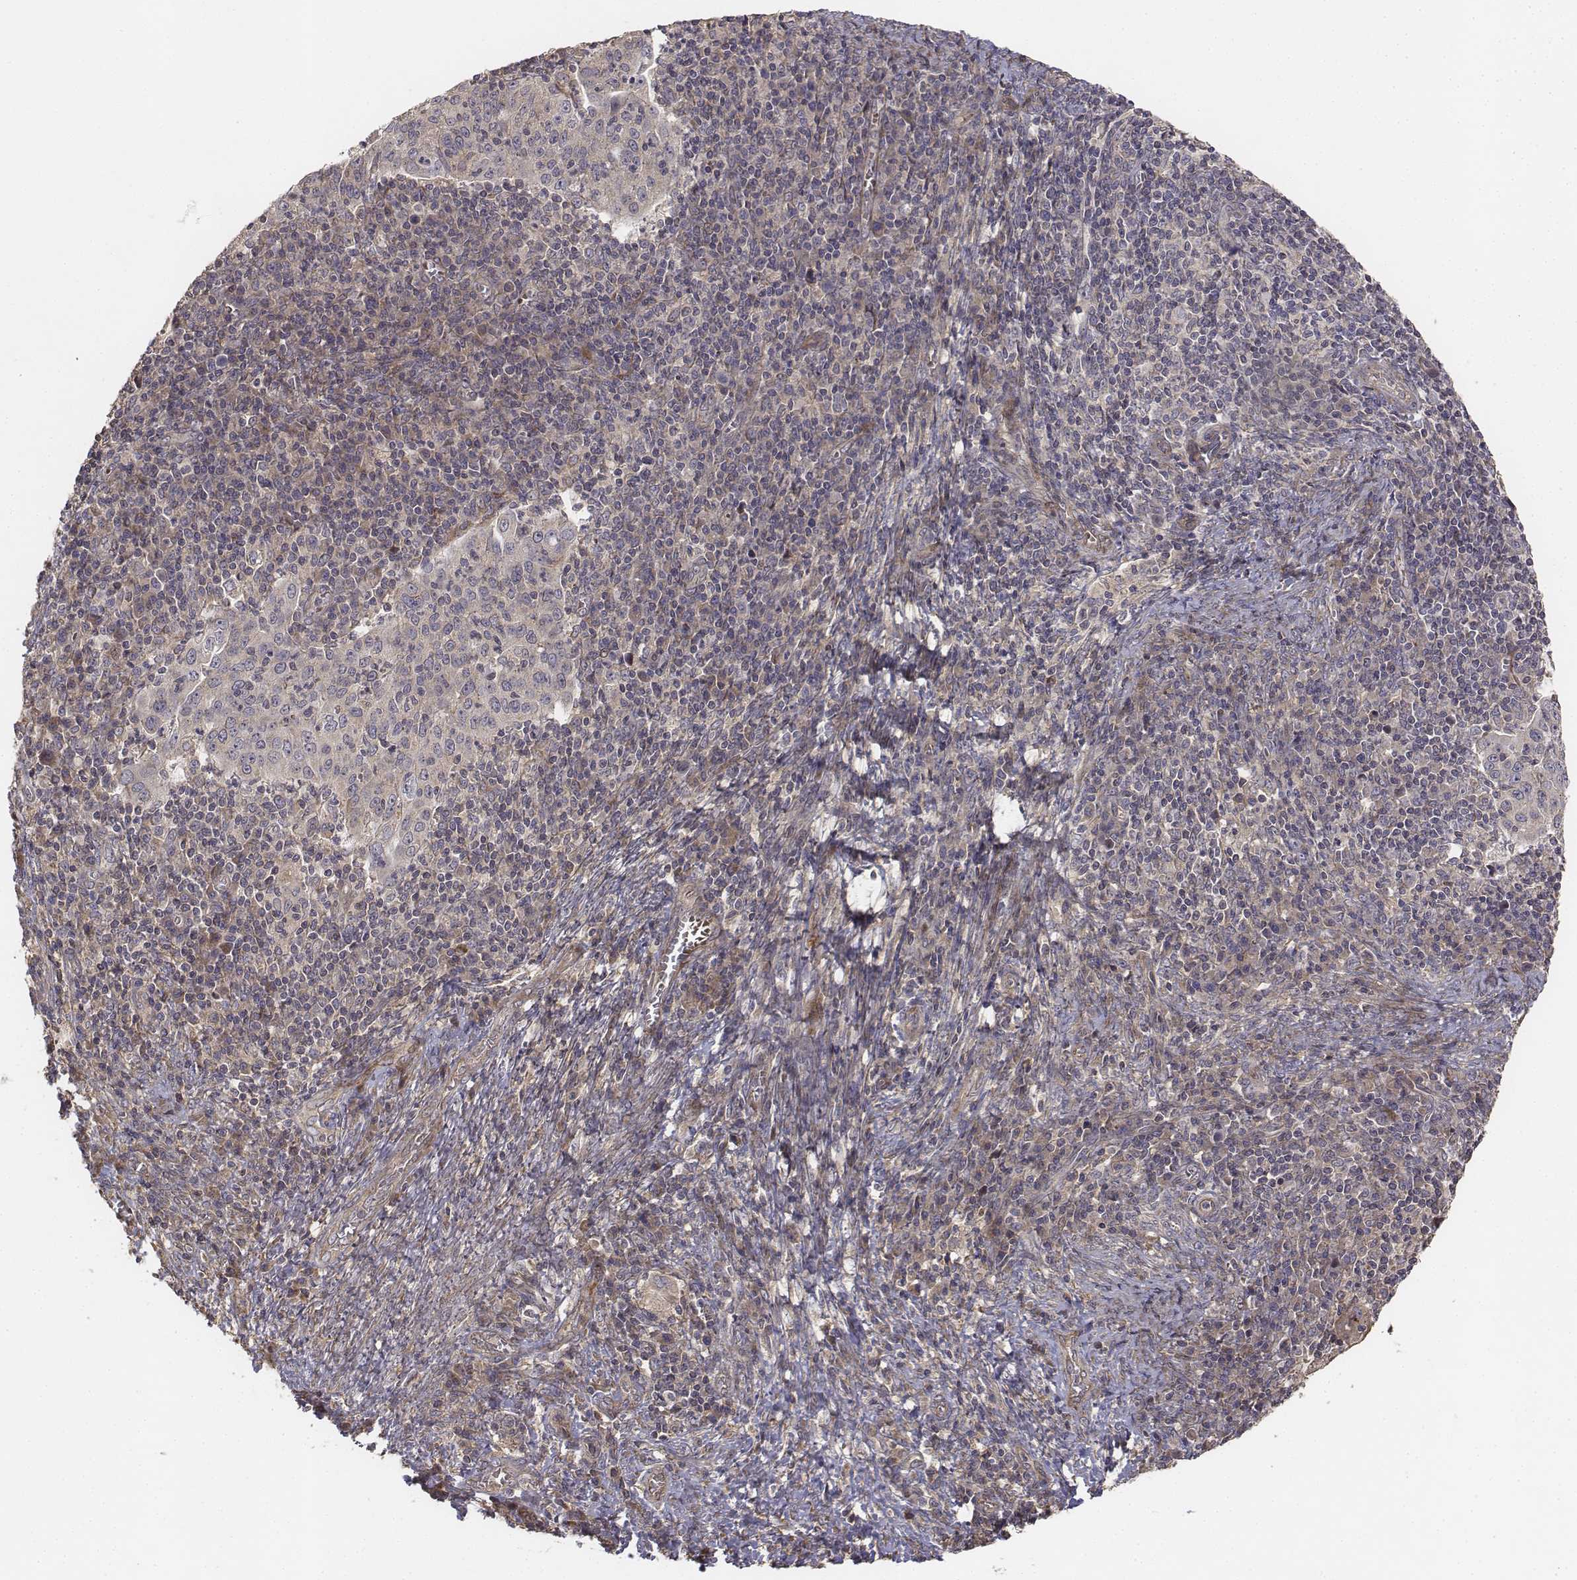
{"staining": {"intensity": "negative", "quantity": "none", "location": "none"}, "tissue": "cervical cancer", "cell_type": "Tumor cells", "image_type": "cancer", "snomed": [{"axis": "morphology", "description": "Squamous cell carcinoma, NOS"}, {"axis": "topography", "description": "Cervix"}], "caption": "This is an immunohistochemistry micrograph of squamous cell carcinoma (cervical). There is no staining in tumor cells.", "gene": "FBXO21", "patient": {"sex": "female", "age": 39}}